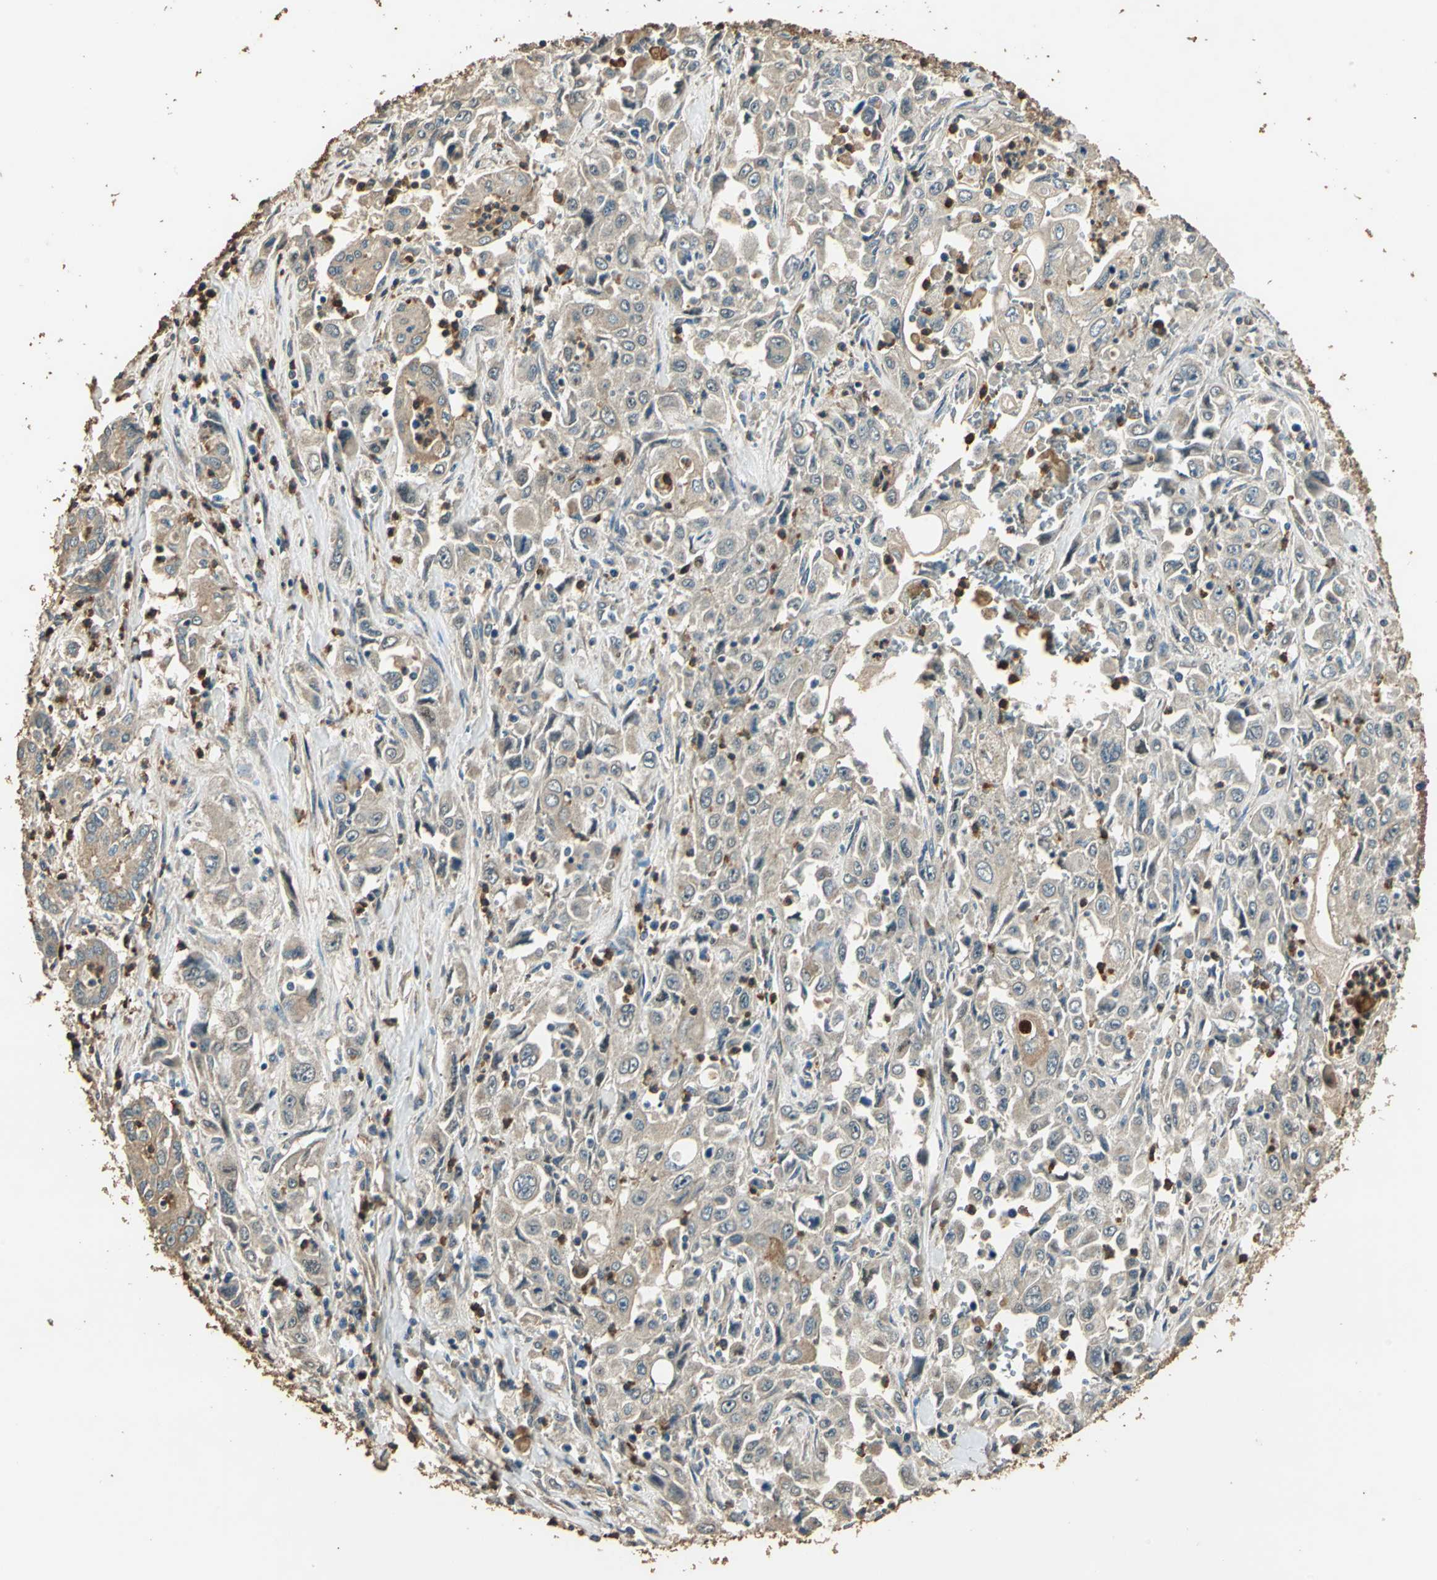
{"staining": {"intensity": "weak", "quantity": ">75%", "location": "cytoplasmic/membranous"}, "tissue": "pancreatic cancer", "cell_type": "Tumor cells", "image_type": "cancer", "snomed": [{"axis": "morphology", "description": "Adenocarcinoma, NOS"}, {"axis": "topography", "description": "Pancreas"}], "caption": "An immunohistochemistry photomicrograph of neoplastic tissue is shown. Protein staining in brown shows weak cytoplasmic/membranous positivity in pancreatic cancer (adenocarcinoma) within tumor cells. Using DAB (brown) and hematoxylin (blue) stains, captured at high magnification using brightfield microscopy.", "gene": "TMPRSS4", "patient": {"sex": "male", "age": 70}}